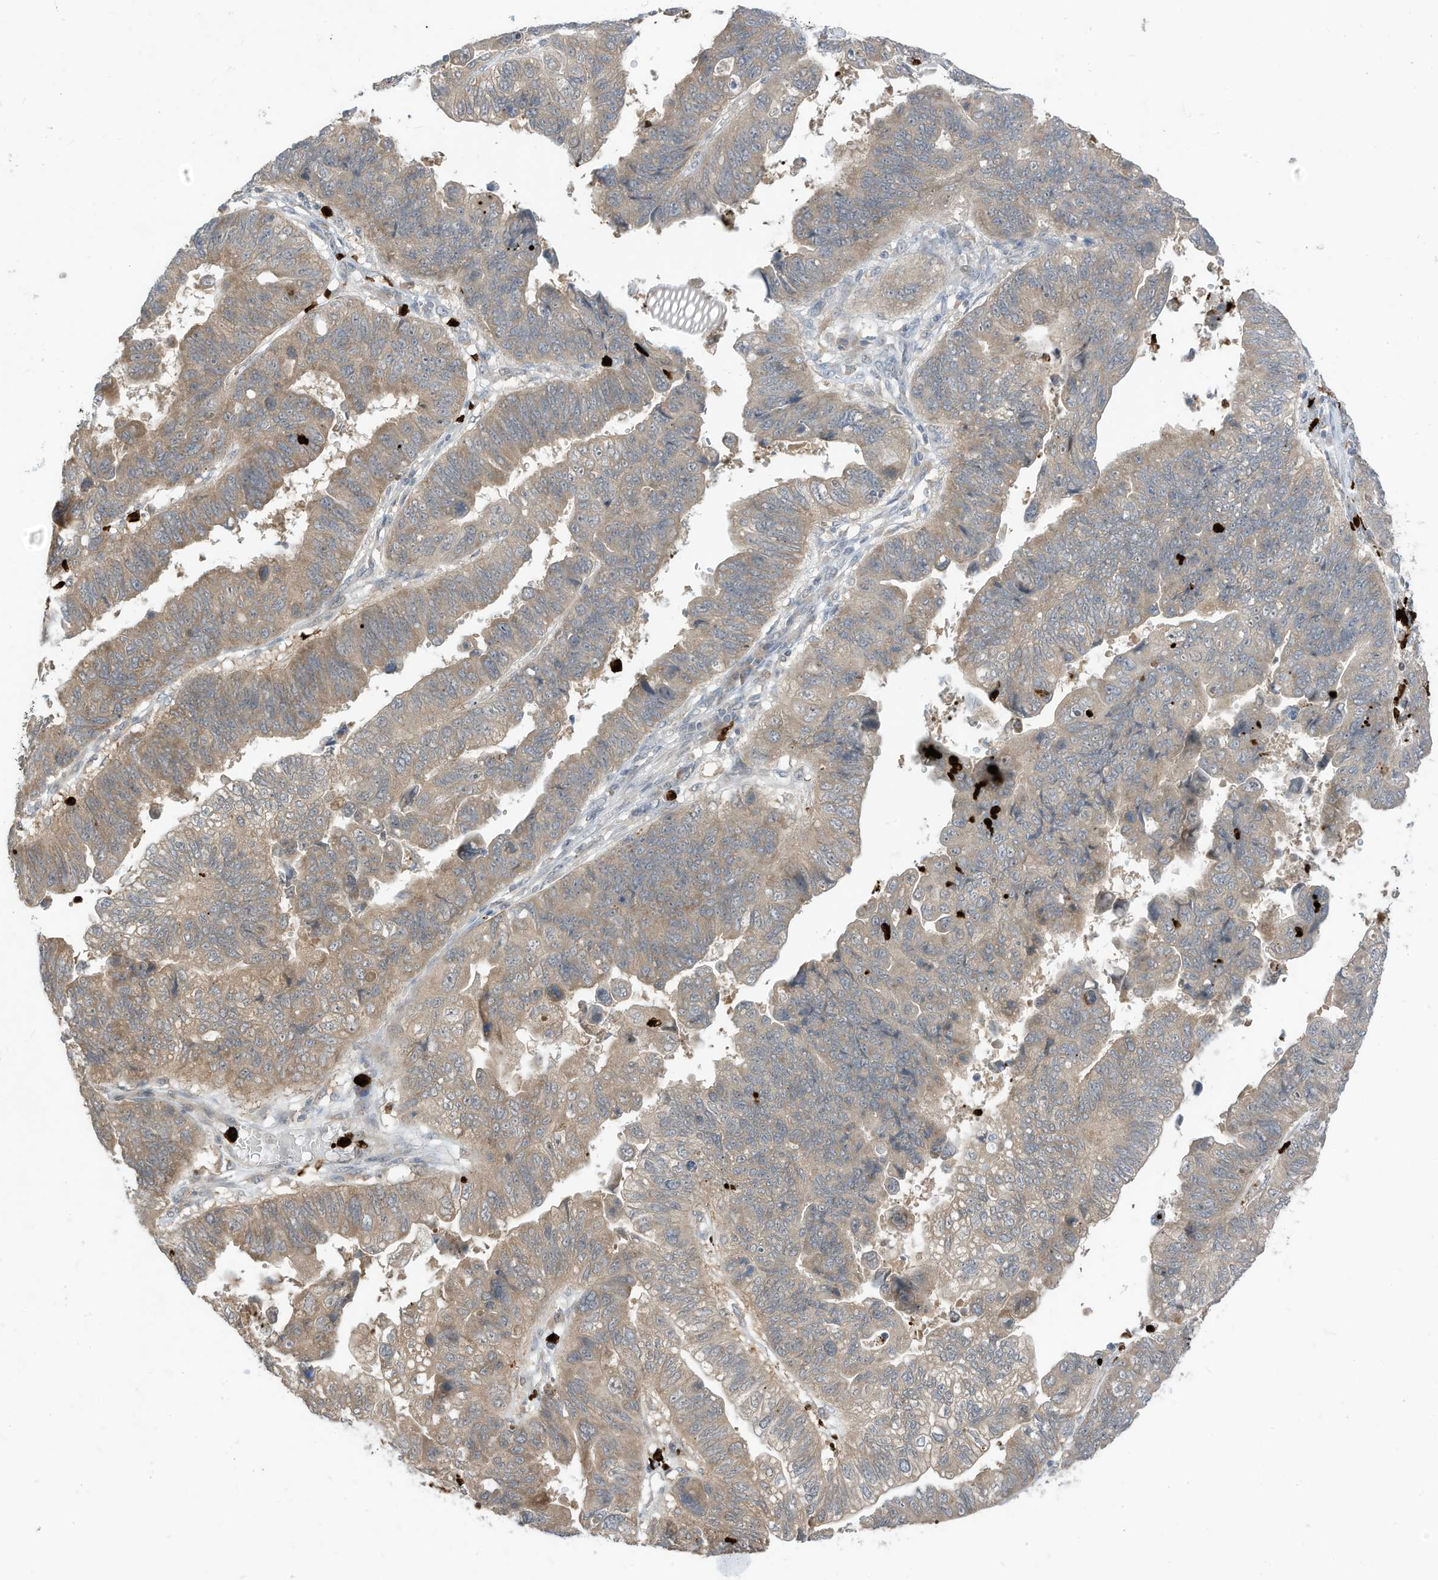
{"staining": {"intensity": "weak", "quantity": "25%-75%", "location": "cytoplasmic/membranous"}, "tissue": "stomach cancer", "cell_type": "Tumor cells", "image_type": "cancer", "snomed": [{"axis": "morphology", "description": "Adenocarcinoma, NOS"}, {"axis": "topography", "description": "Stomach"}], "caption": "A histopathology image of stomach cancer stained for a protein reveals weak cytoplasmic/membranous brown staining in tumor cells. The staining is performed using DAB (3,3'-diaminobenzidine) brown chromogen to label protein expression. The nuclei are counter-stained blue using hematoxylin.", "gene": "CNKSR1", "patient": {"sex": "male", "age": 59}}